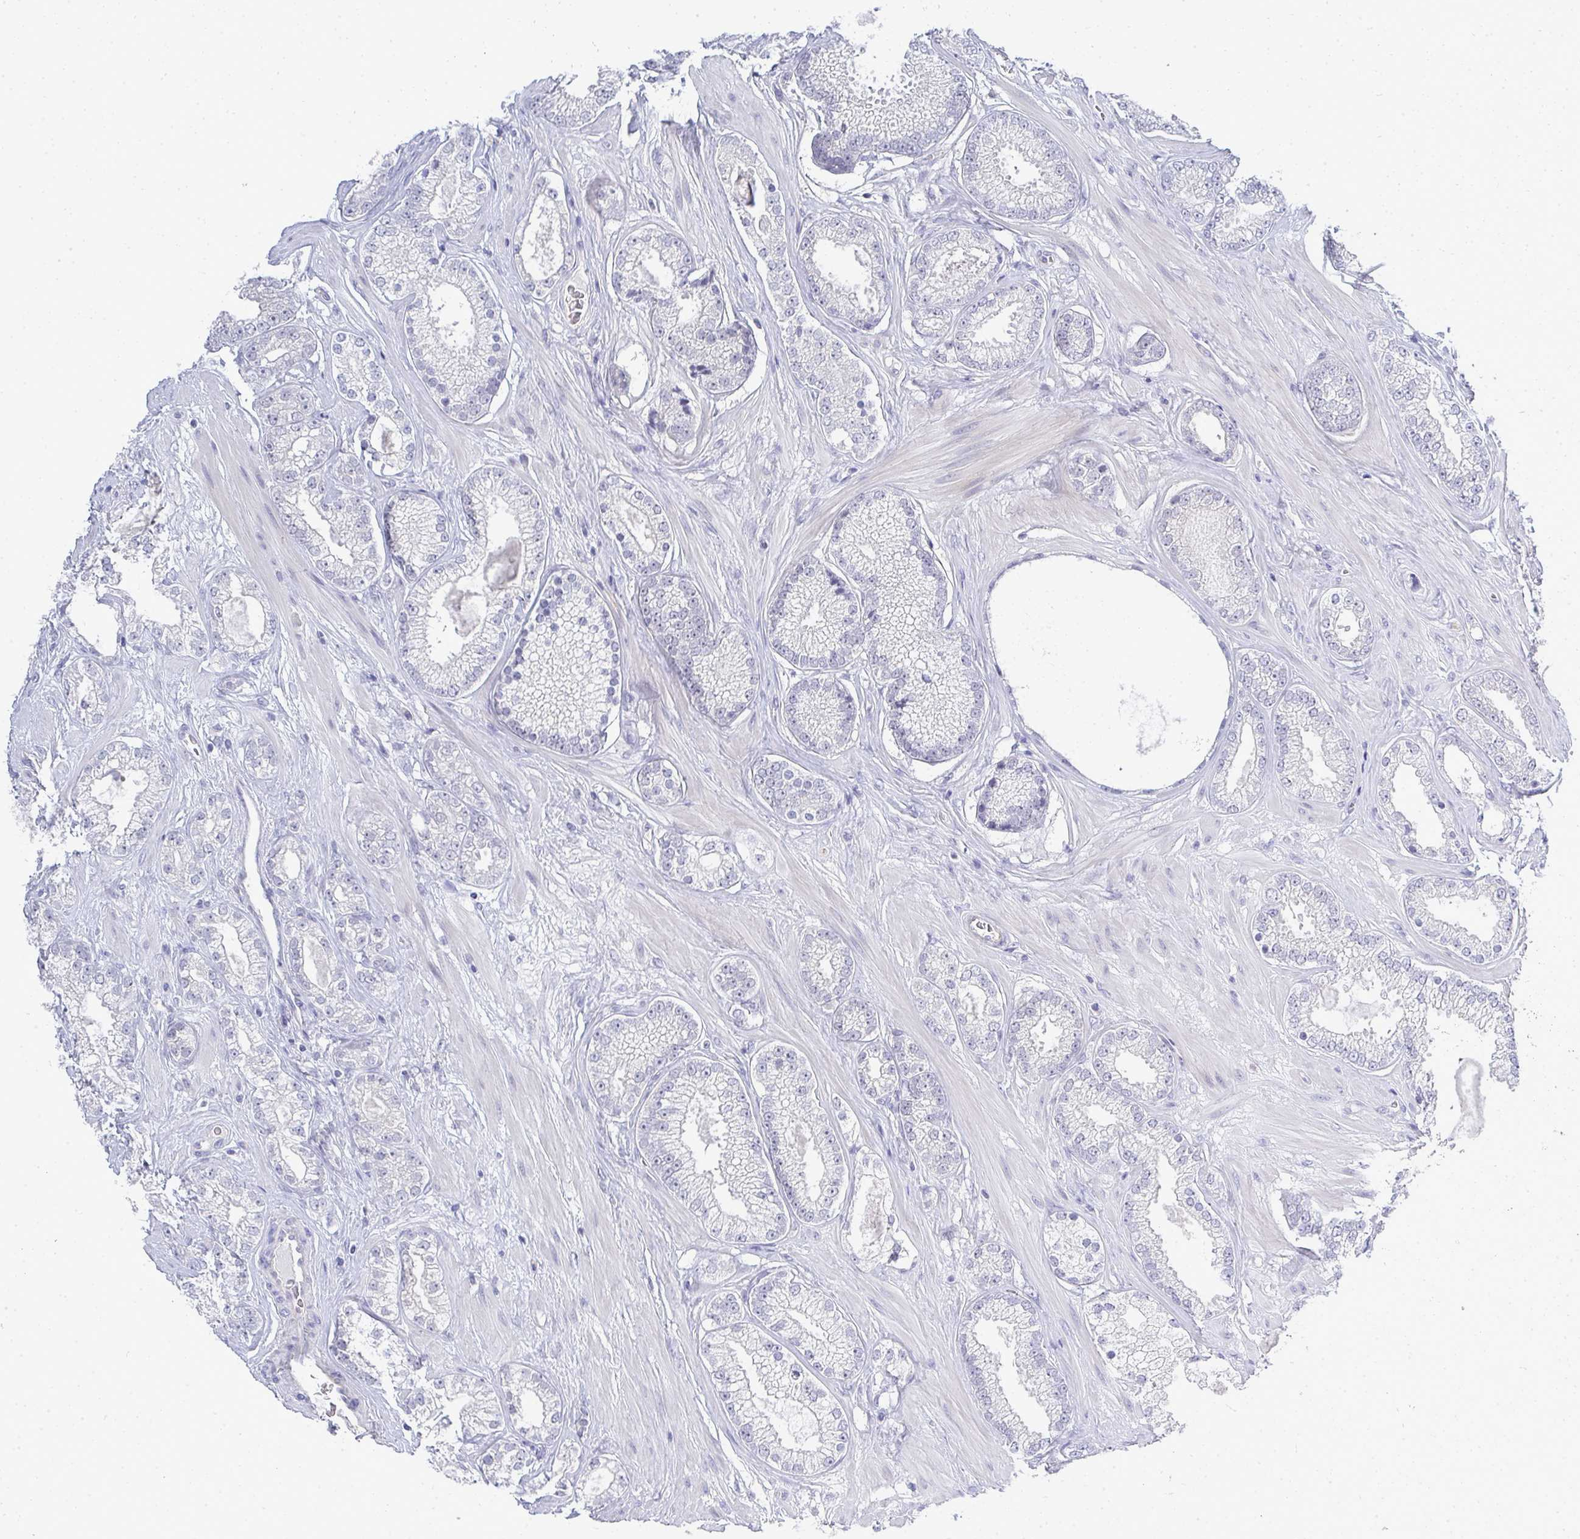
{"staining": {"intensity": "negative", "quantity": "none", "location": "none"}, "tissue": "prostate cancer", "cell_type": "Tumor cells", "image_type": "cancer", "snomed": [{"axis": "morphology", "description": "Adenocarcinoma, High grade"}, {"axis": "topography", "description": "Prostate"}], "caption": "Protein analysis of prostate high-grade adenocarcinoma exhibits no significant positivity in tumor cells.", "gene": "TMEM82", "patient": {"sex": "male", "age": 66}}